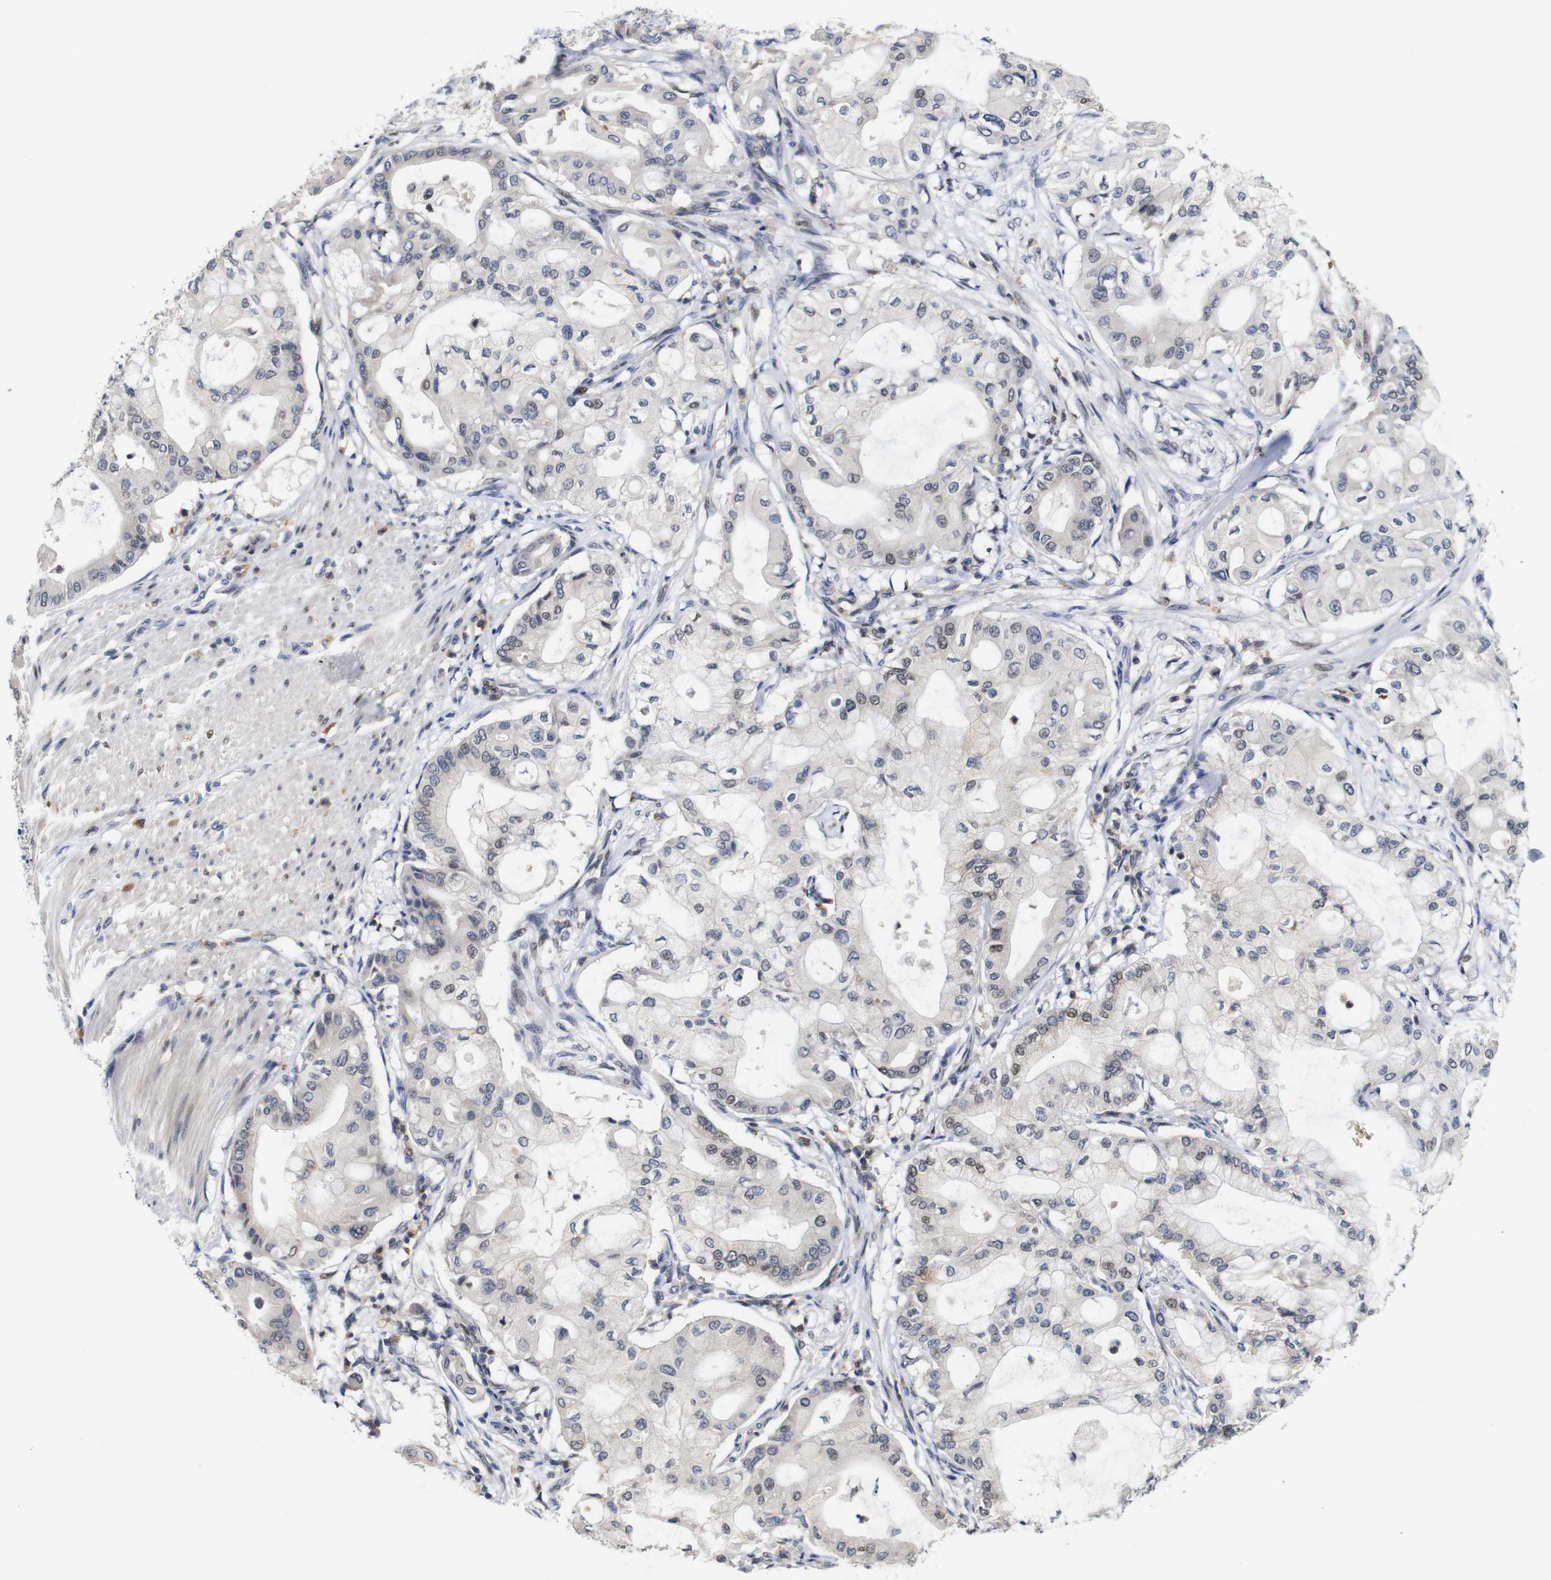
{"staining": {"intensity": "weak", "quantity": "<25%", "location": "nuclear"}, "tissue": "pancreatic cancer", "cell_type": "Tumor cells", "image_type": "cancer", "snomed": [{"axis": "morphology", "description": "Adenocarcinoma, NOS"}, {"axis": "morphology", "description": "Adenocarcinoma, metastatic, NOS"}, {"axis": "topography", "description": "Lymph node"}, {"axis": "topography", "description": "Pancreas"}, {"axis": "topography", "description": "Duodenum"}], "caption": "A micrograph of metastatic adenocarcinoma (pancreatic) stained for a protein shows no brown staining in tumor cells.", "gene": "NTRK3", "patient": {"sex": "female", "age": 64}}